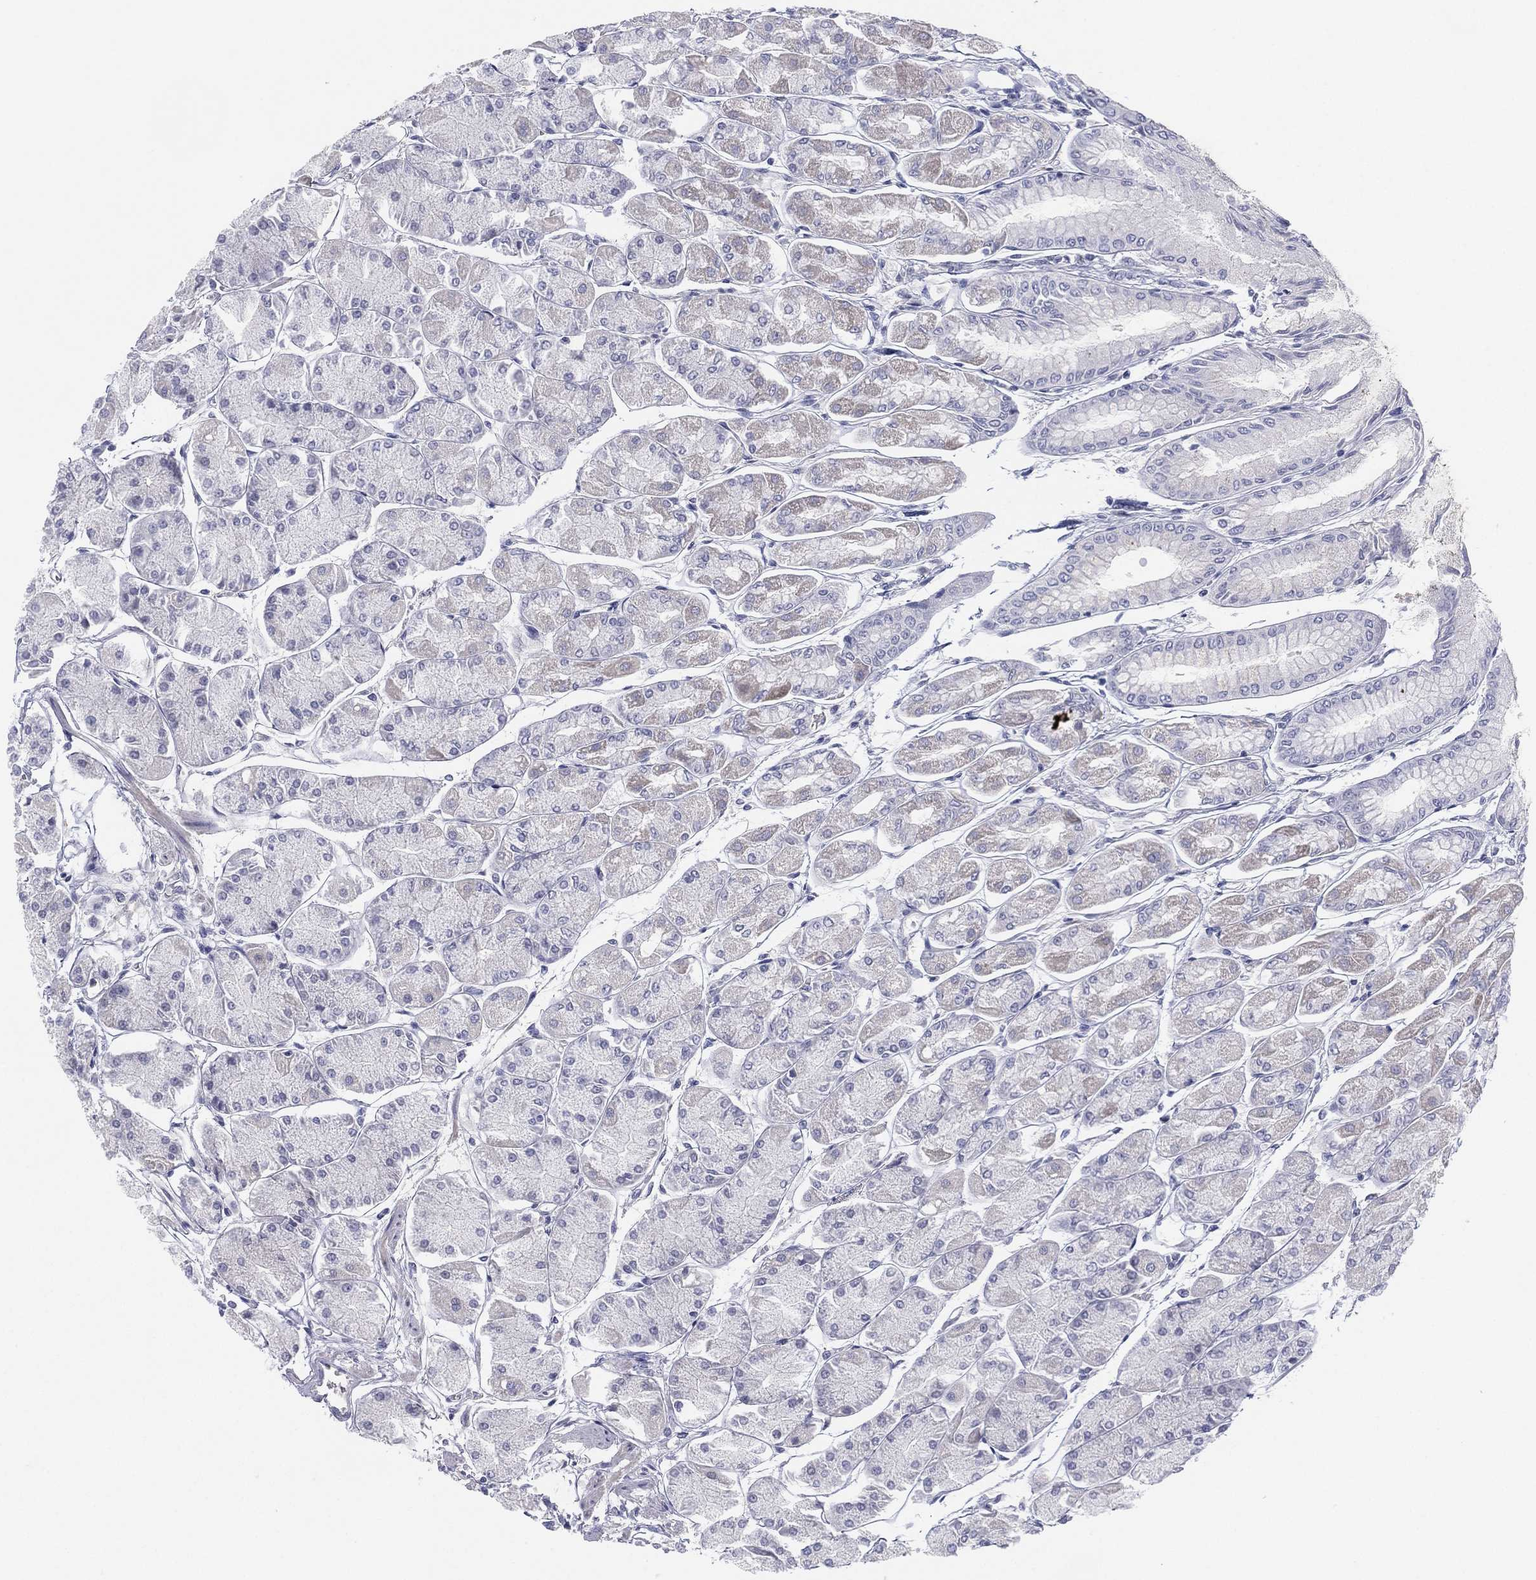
{"staining": {"intensity": "negative", "quantity": "none", "location": "none"}, "tissue": "stomach", "cell_type": "Glandular cells", "image_type": "normal", "snomed": [{"axis": "morphology", "description": "Normal tissue, NOS"}, {"axis": "topography", "description": "Stomach, upper"}], "caption": "Immunohistochemistry micrograph of benign stomach: human stomach stained with DAB (3,3'-diaminobenzidine) reveals no significant protein staining in glandular cells. (DAB (3,3'-diaminobenzidine) immunohistochemistry (IHC), high magnification).", "gene": "MLF1", "patient": {"sex": "male", "age": 60}}